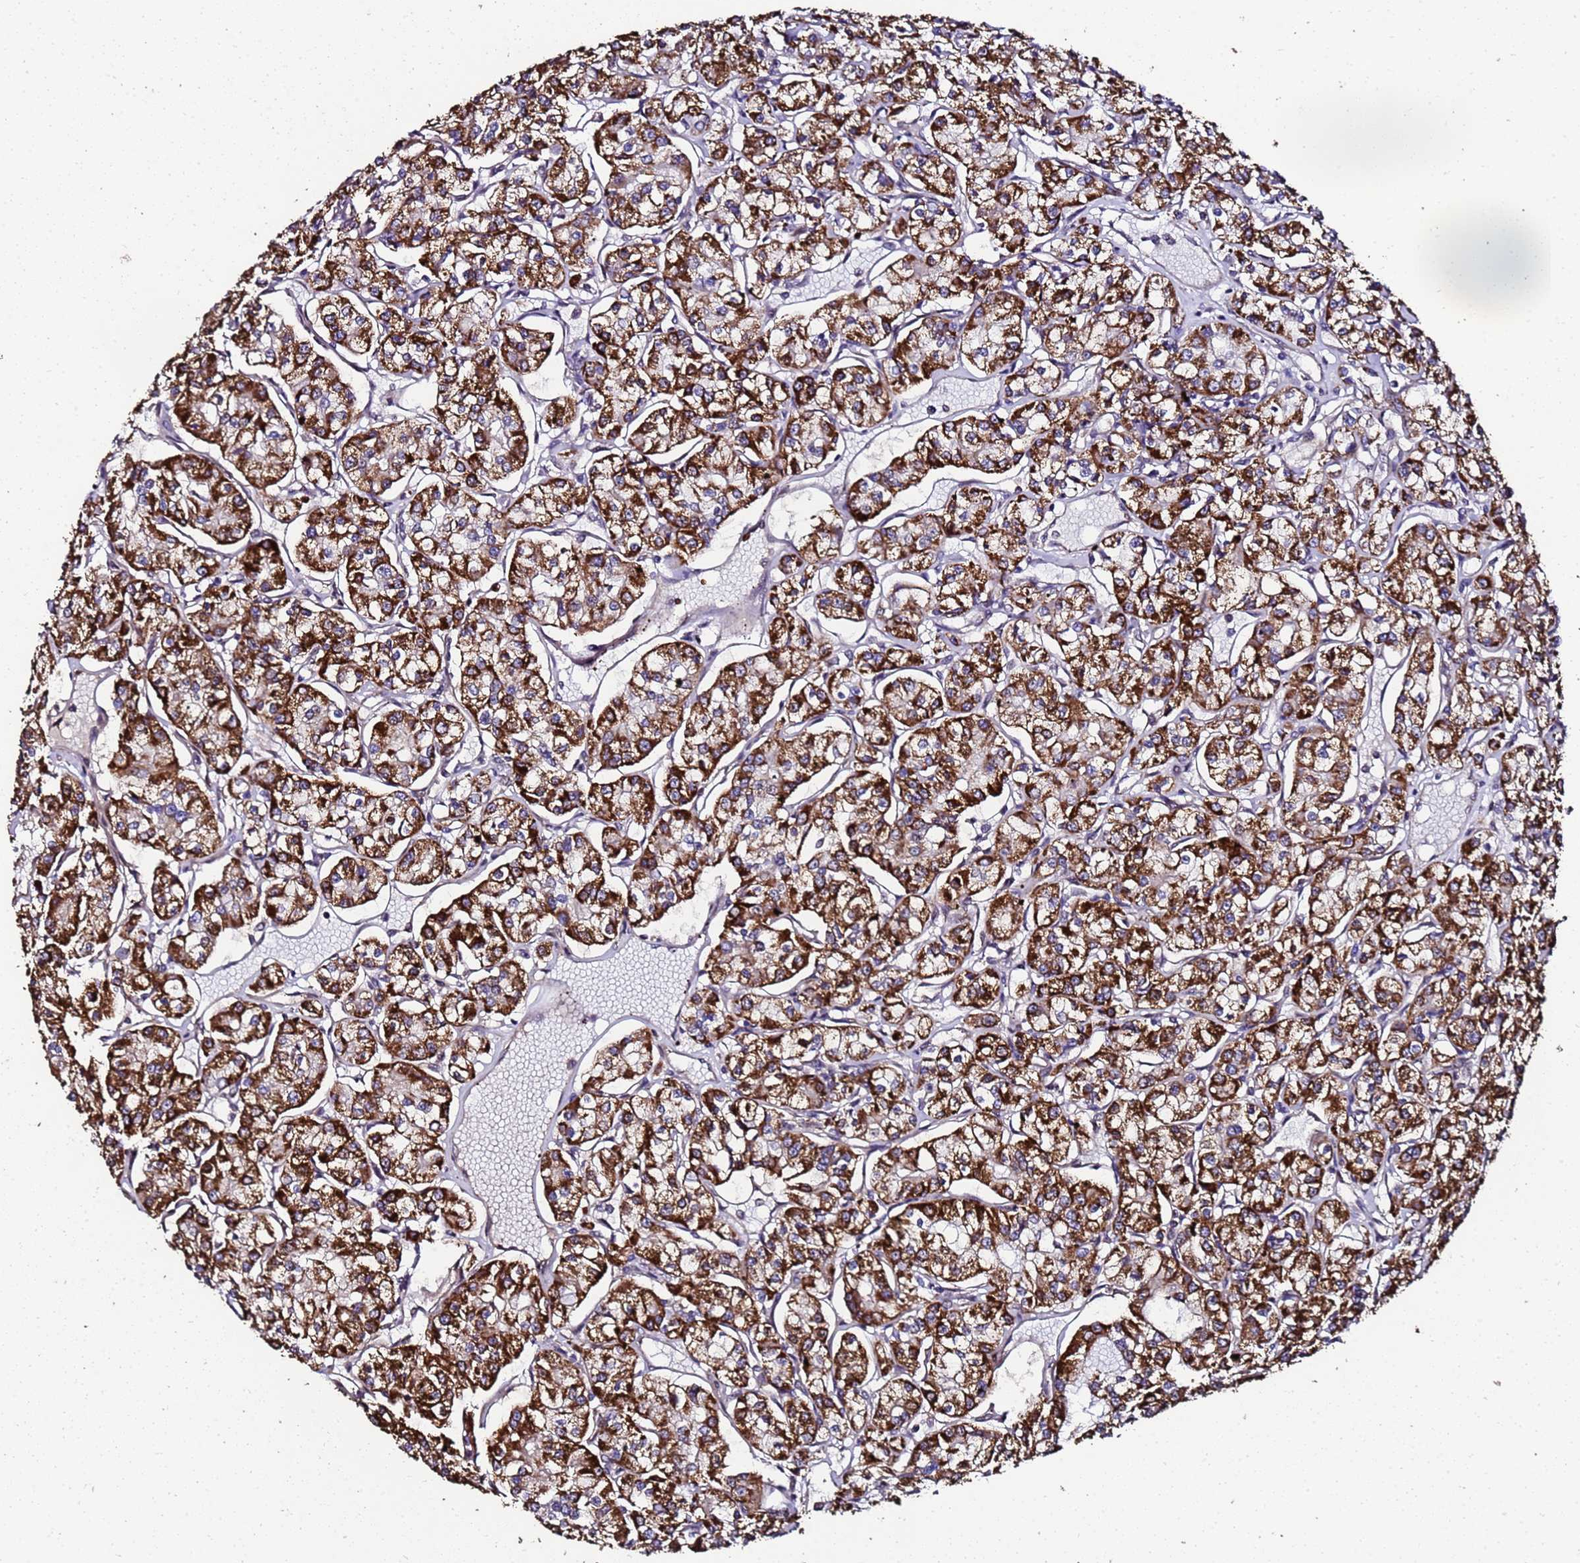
{"staining": {"intensity": "strong", "quantity": ">75%", "location": "cytoplasmic/membranous"}, "tissue": "renal cancer", "cell_type": "Tumor cells", "image_type": "cancer", "snomed": [{"axis": "morphology", "description": "Adenocarcinoma, NOS"}, {"axis": "topography", "description": "Kidney"}], "caption": "Adenocarcinoma (renal) was stained to show a protein in brown. There is high levels of strong cytoplasmic/membranous positivity in approximately >75% of tumor cells.", "gene": "PRODH", "patient": {"sex": "female", "age": 59}}